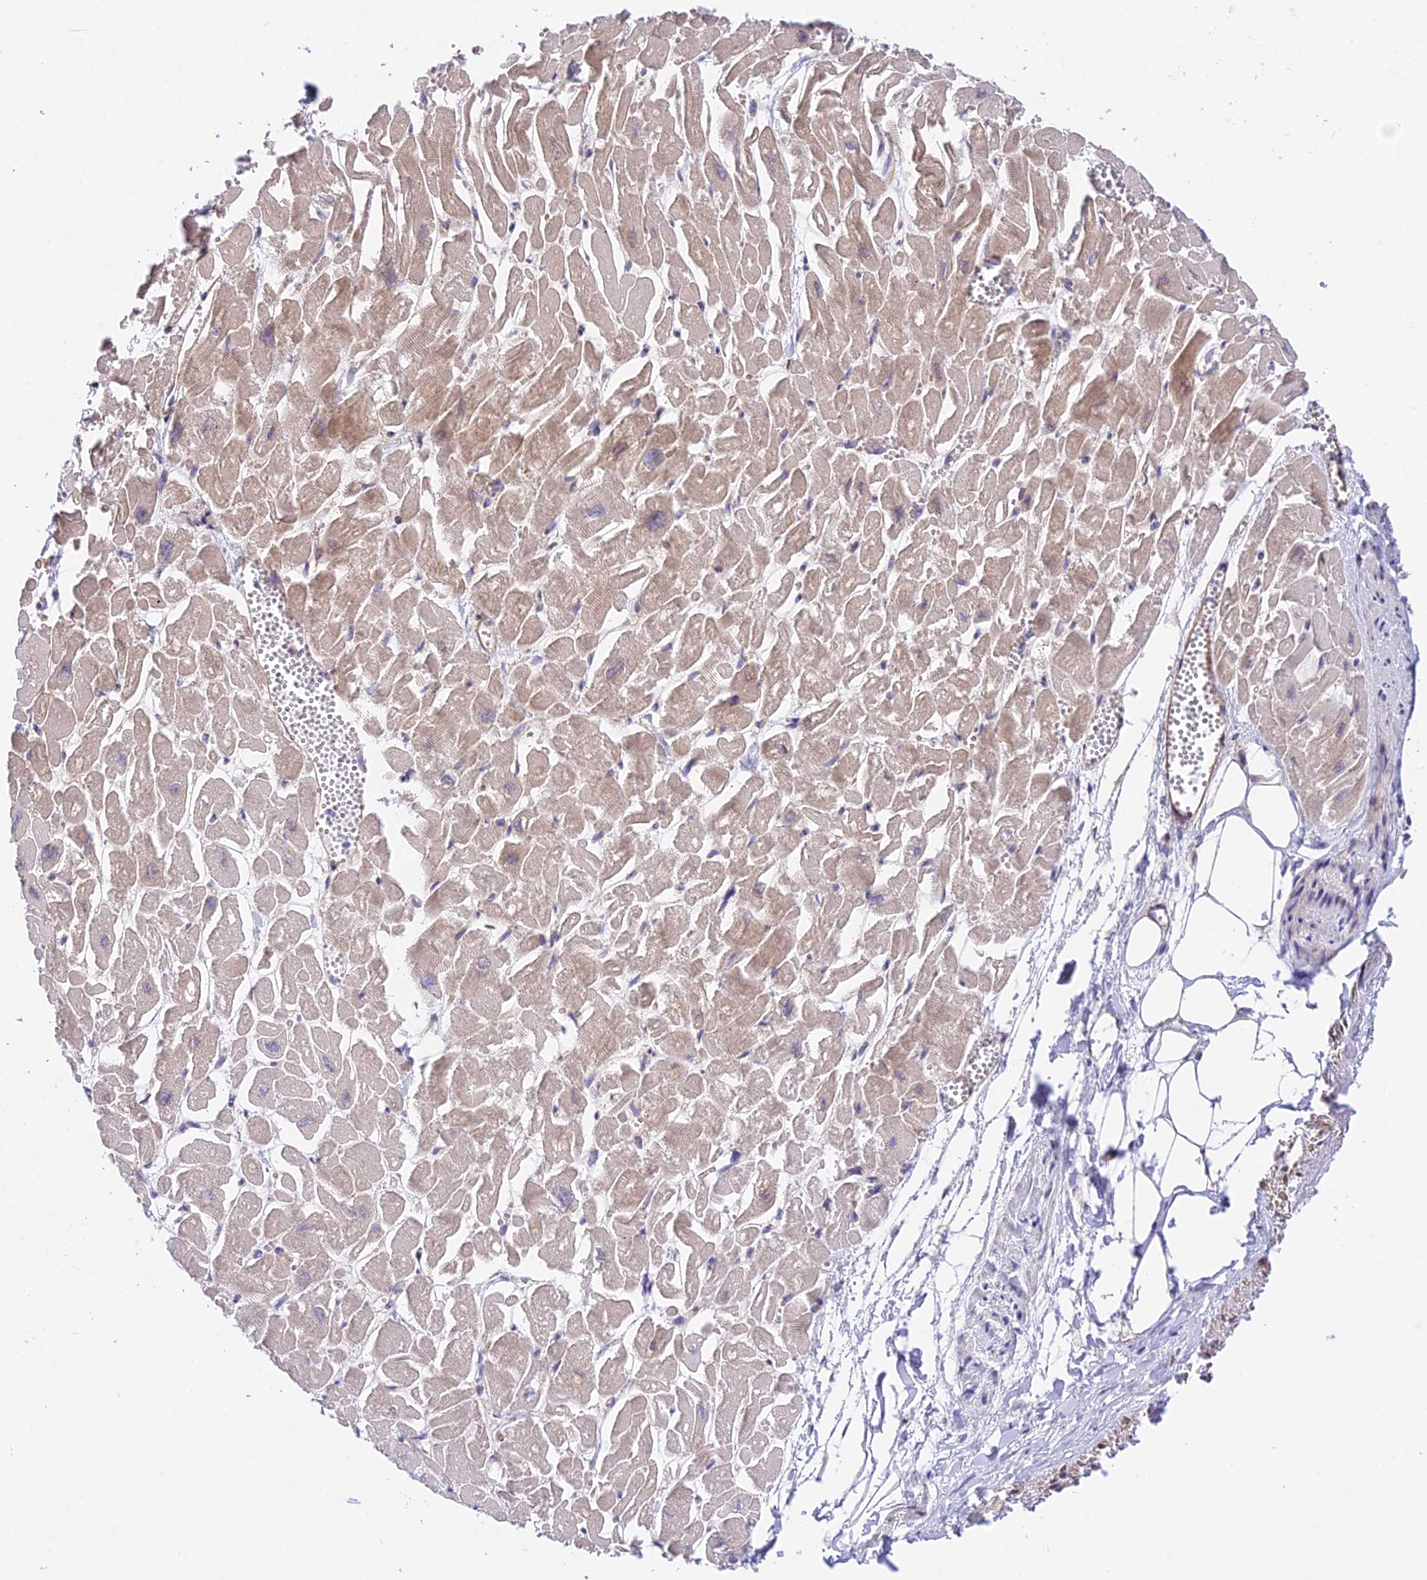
{"staining": {"intensity": "weak", "quantity": "25%-75%", "location": "cytoplasmic/membranous"}, "tissue": "heart muscle", "cell_type": "Cardiomyocytes", "image_type": "normal", "snomed": [{"axis": "morphology", "description": "Normal tissue, NOS"}, {"axis": "topography", "description": "Heart"}], "caption": "Immunohistochemistry (IHC) of unremarkable human heart muscle exhibits low levels of weak cytoplasmic/membranous expression in about 25%-75% of cardiomyocytes. The protein of interest is stained brown, and the nuclei are stained in blue (DAB IHC with brightfield microscopy, high magnification).", "gene": "TRIM43B", "patient": {"sex": "male", "age": 54}}